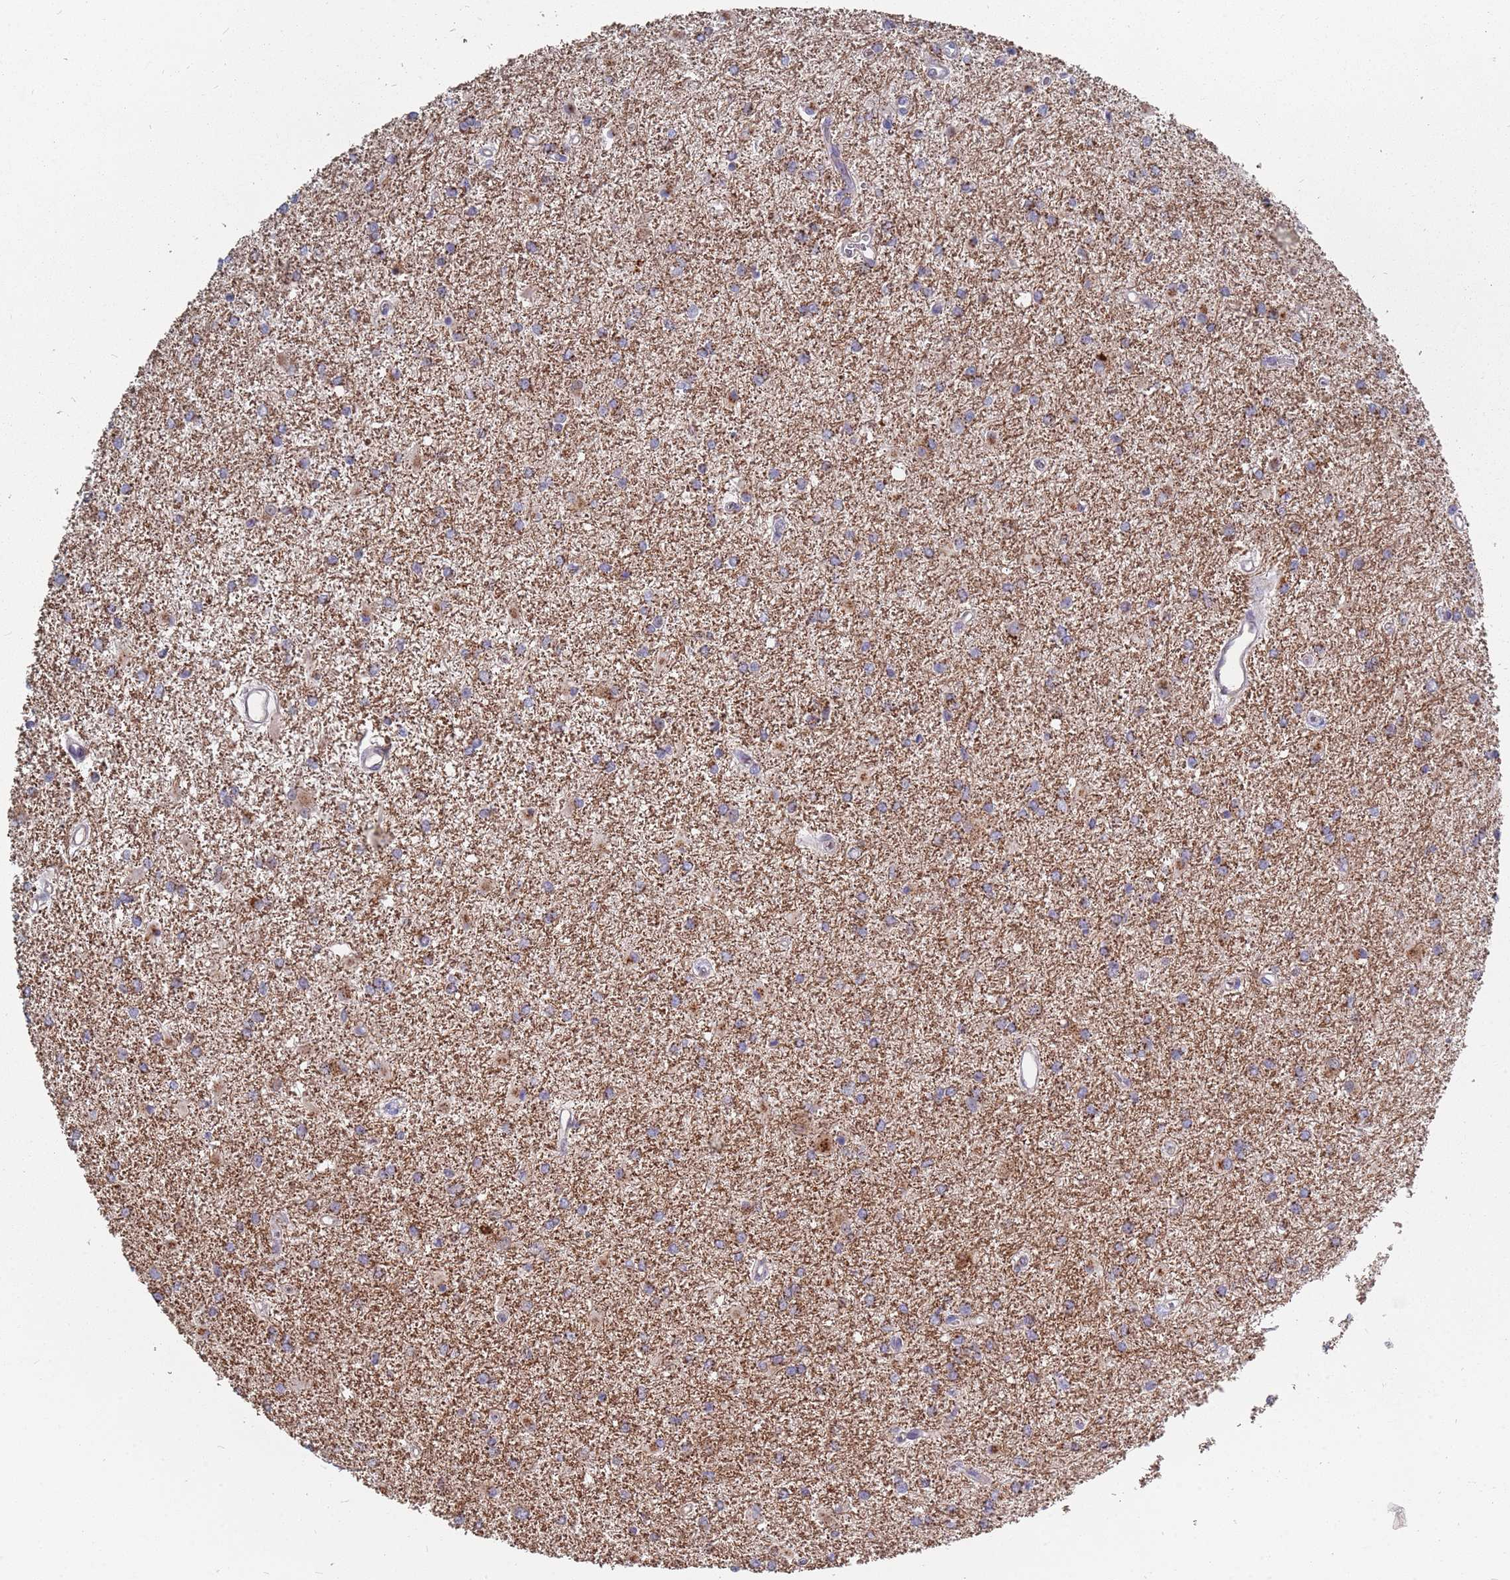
{"staining": {"intensity": "negative", "quantity": "none", "location": "none"}, "tissue": "glioma", "cell_type": "Tumor cells", "image_type": "cancer", "snomed": [{"axis": "morphology", "description": "Glioma, malignant, High grade"}, {"axis": "topography", "description": "Brain"}], "caption": "Immunohistochemical staining of human glioma demonstrates no significant positivity in tumor cells. Nuclei are stained in blue.", "gene": "TCEANC2", "patient": {"sex": "female", "age": 50}}